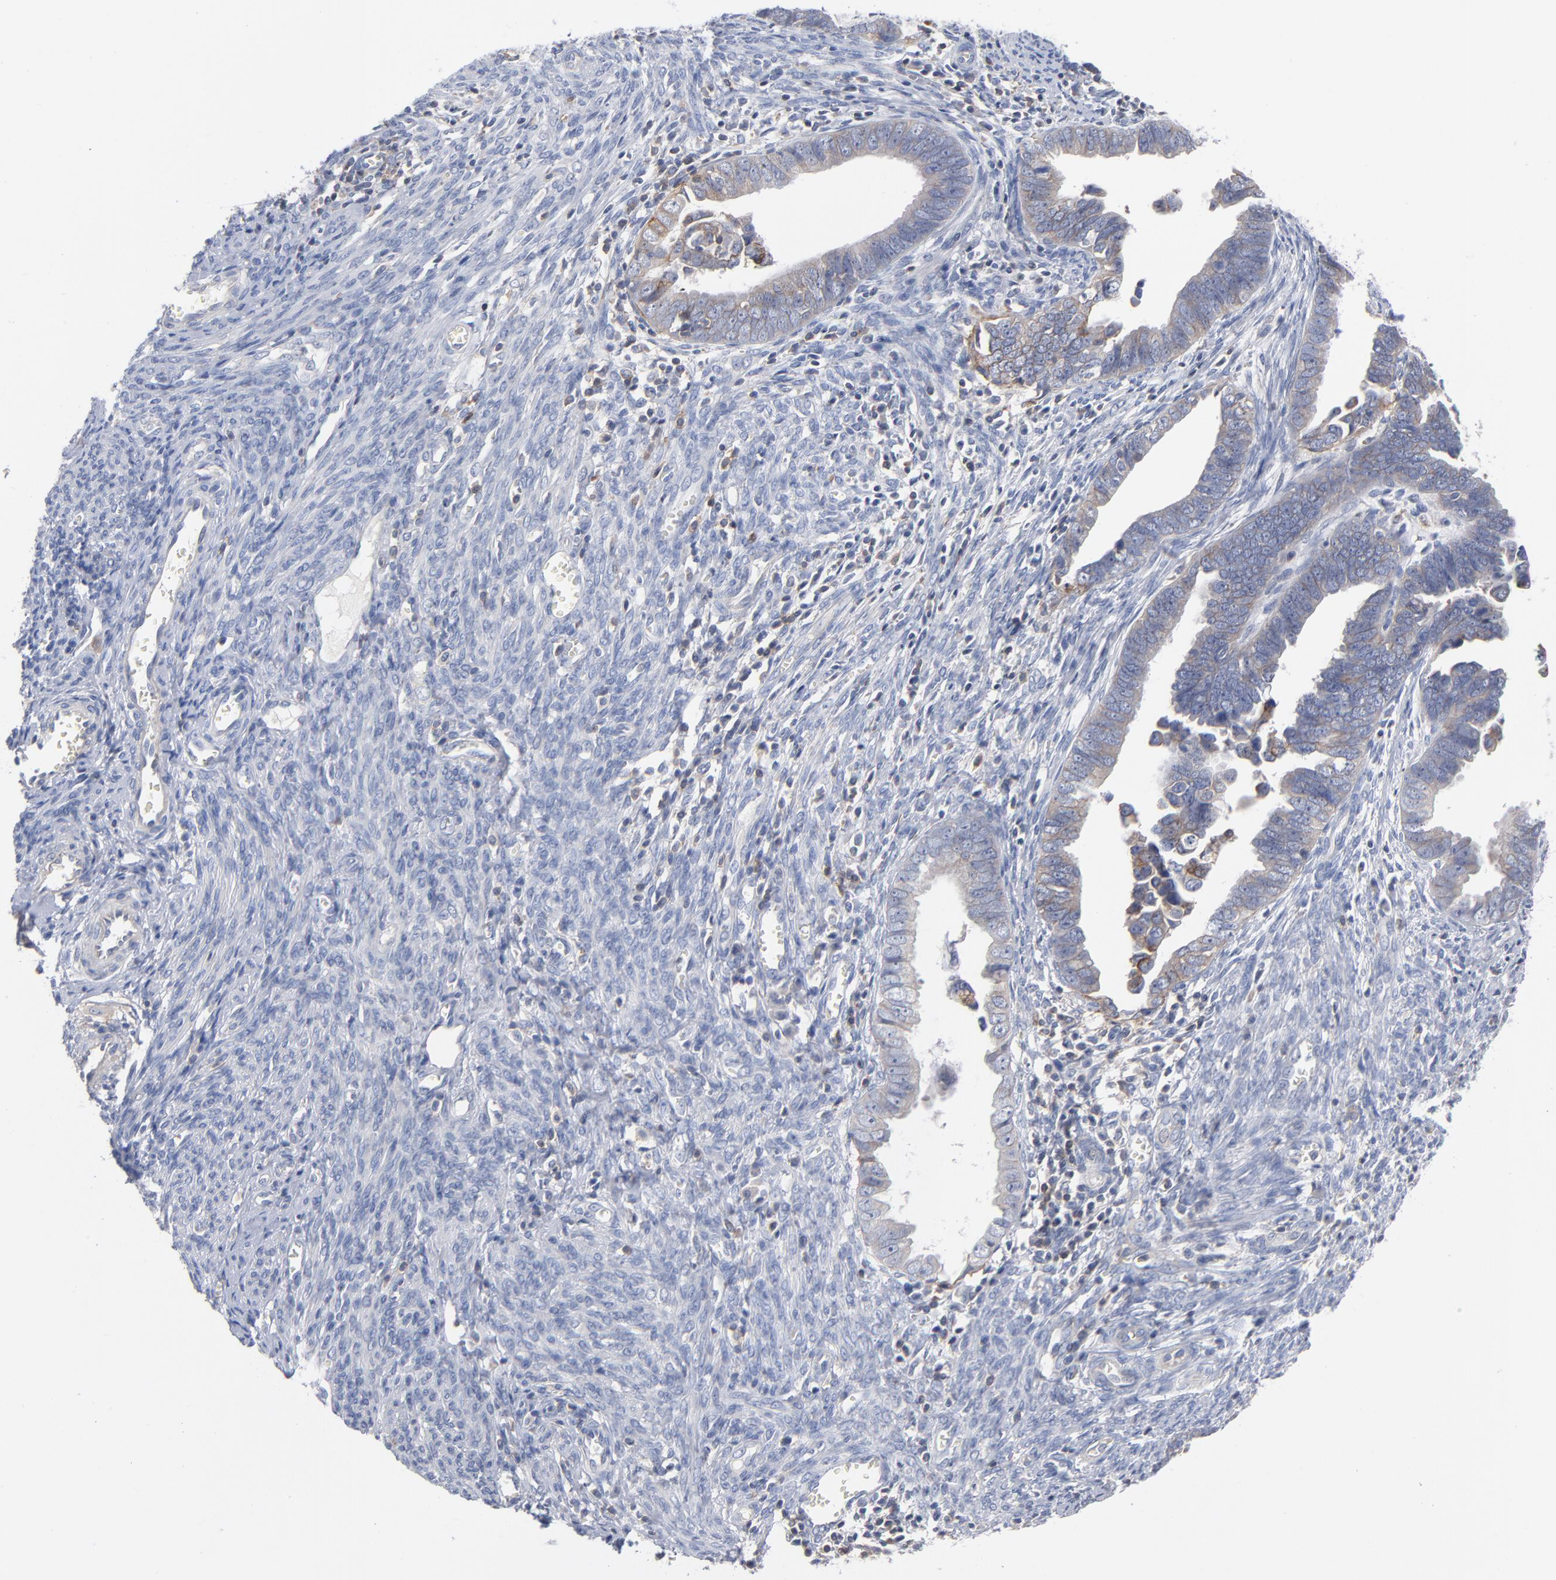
{"staining": {"intensity": "weak", "quantity": "25%-75%", "location": "cytoplasmic/membranous"}, "tissue": "endometrial cancer", "cell_type": "Tumor cells", "image_type": "cancer", "snomed": [{"axis": "morphology", "description": "Adenocarcinoma, NOS"}, {"axis": "topography", "description": "Endometrium"}], "caption": "Endometrial adenocarcinoma stained for a protein exhibits weak cytoplasmic/membranous positivity in tumor cells.", "gene": "PDLIM2", "patient": {"sex": "female", "age": 75}}